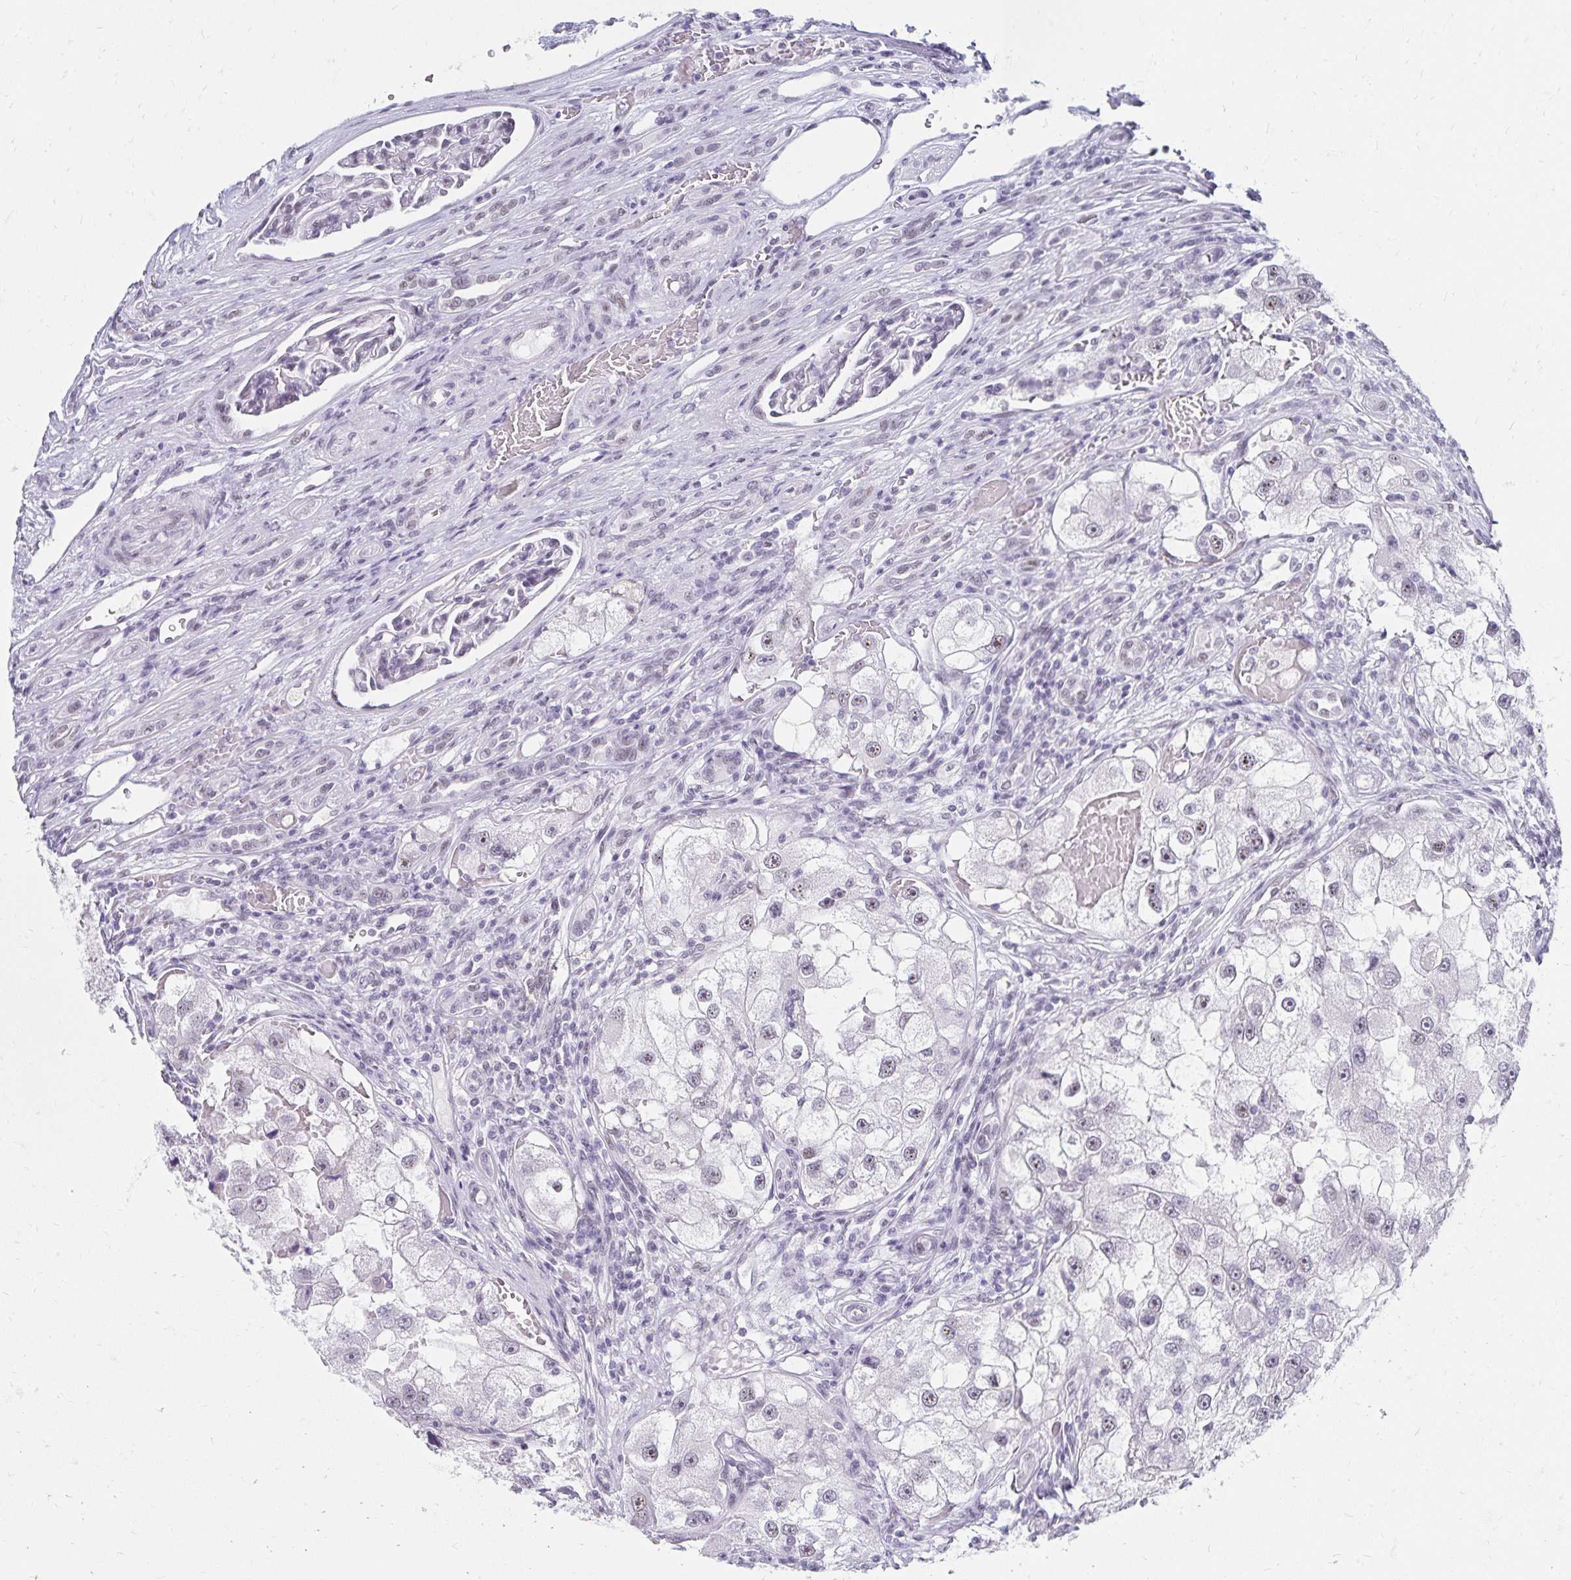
{"staining": {"intensity": "weak", "quantity": "<25%", "location": "nuclear"}, "tissue": "renal cancer", "cell_type": "Tumor cells", "image_type": "cancer", "snomed": [{"axis": "morphology", "description": "Adenocarcinoma, NOS"}, {"axis": "topography", "description": "Kidney"}], "caption": "Immunohistochemical staining of renal cancer demonstrates no significant positivity in tumor cells.", "gene": "C20orf85", "patient": {"sex": "male", "age": 63}}